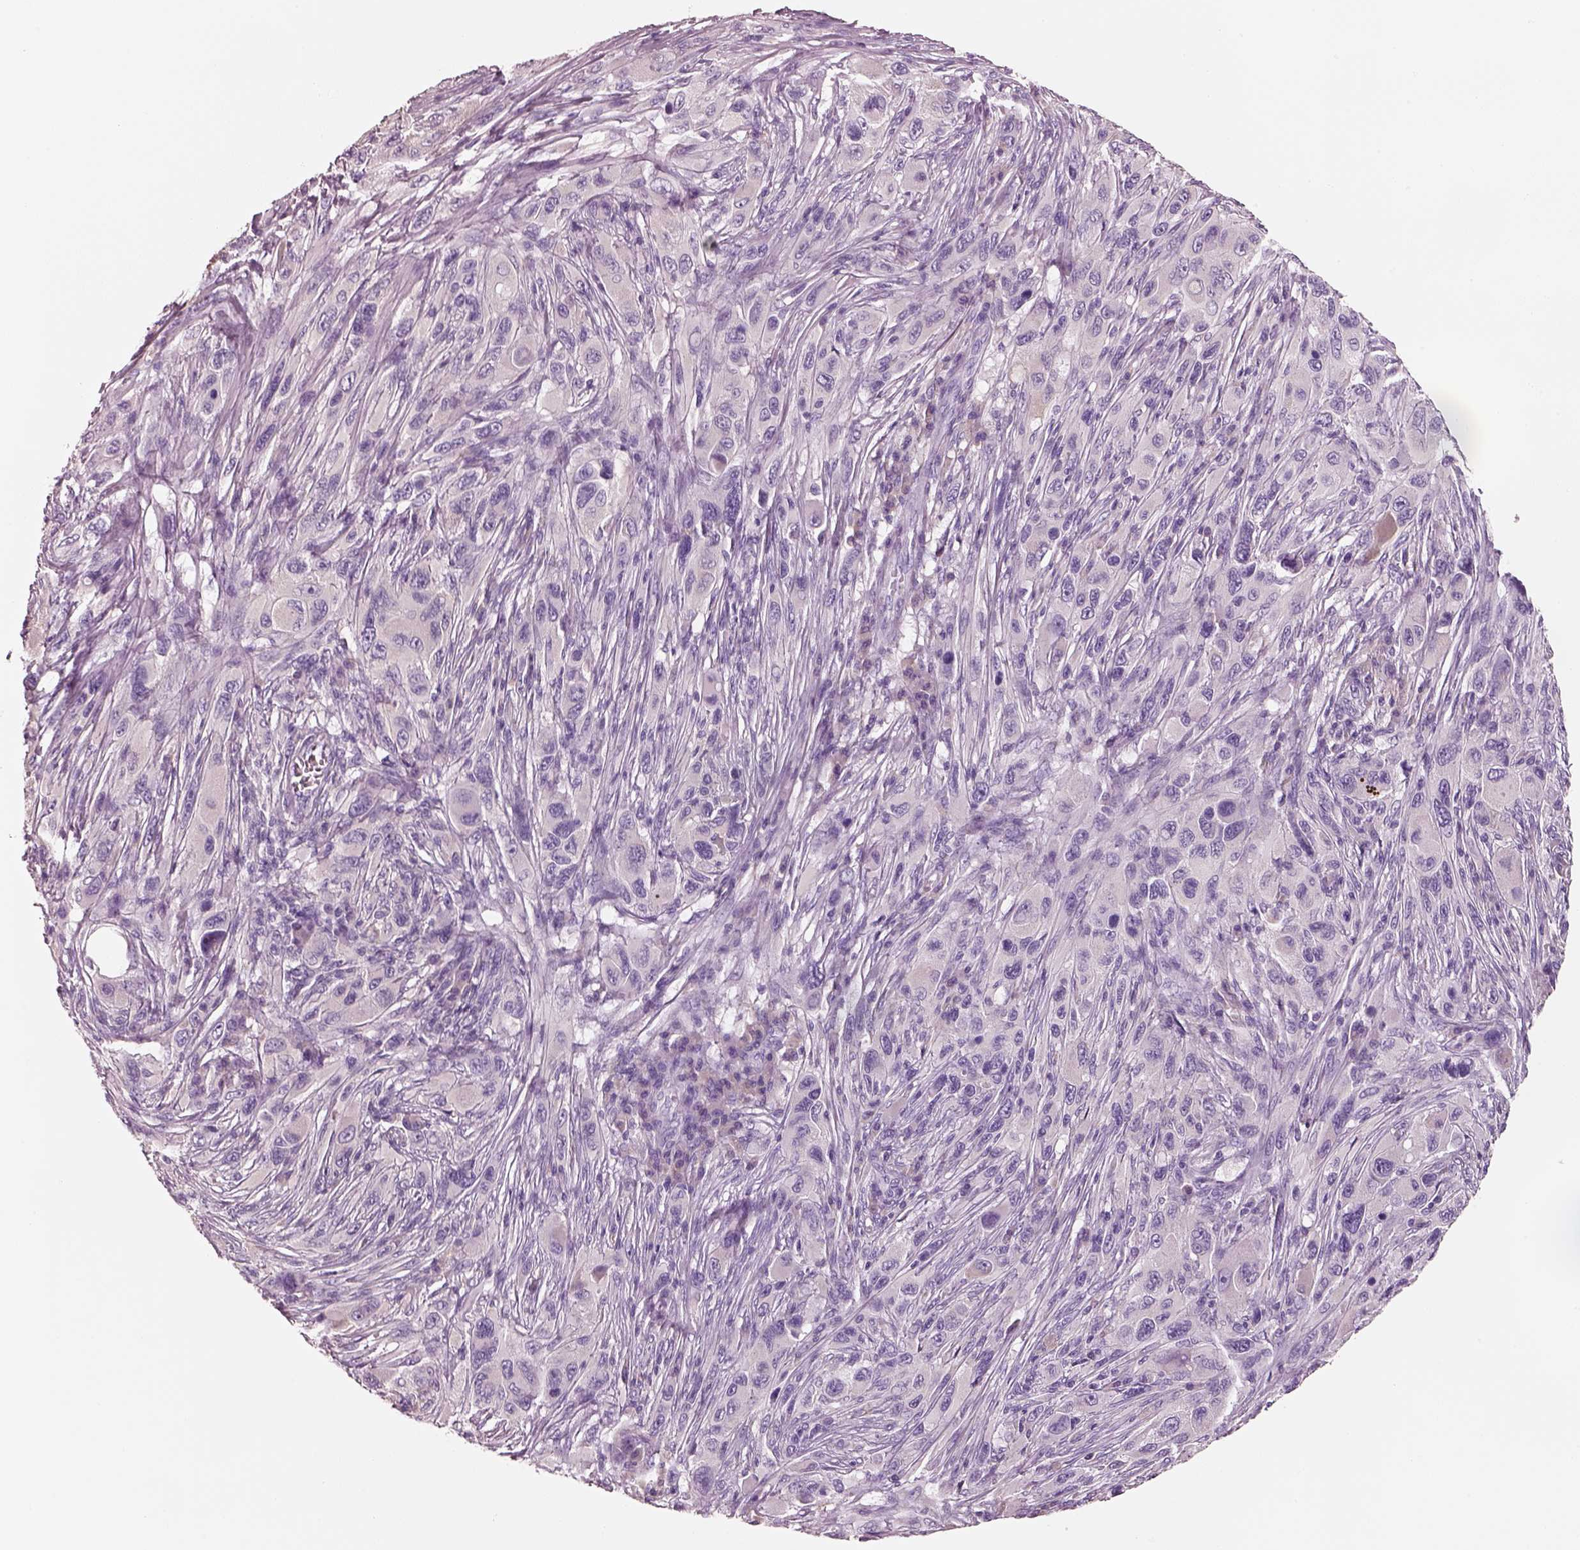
{"staining": {"intensity": "negative", "quantity": "none", "location": "none"}, "tissue": "melanoma", "cell_type": "Tumor cells", "image_type": "cancer", "snomed": [{"axis": "morphology", "description": "Malignant melanoma, NOS"}, {"axis": "topography", "description": "Skin"}], "caption": "Immunohistochemistry histopathology image of neoplastic tissue: malignant melanoma stained with DAB displays no significant protein expression in tumor cells.", "gene": "PNOC", "patient": {"sex": "male", "age": 53}}